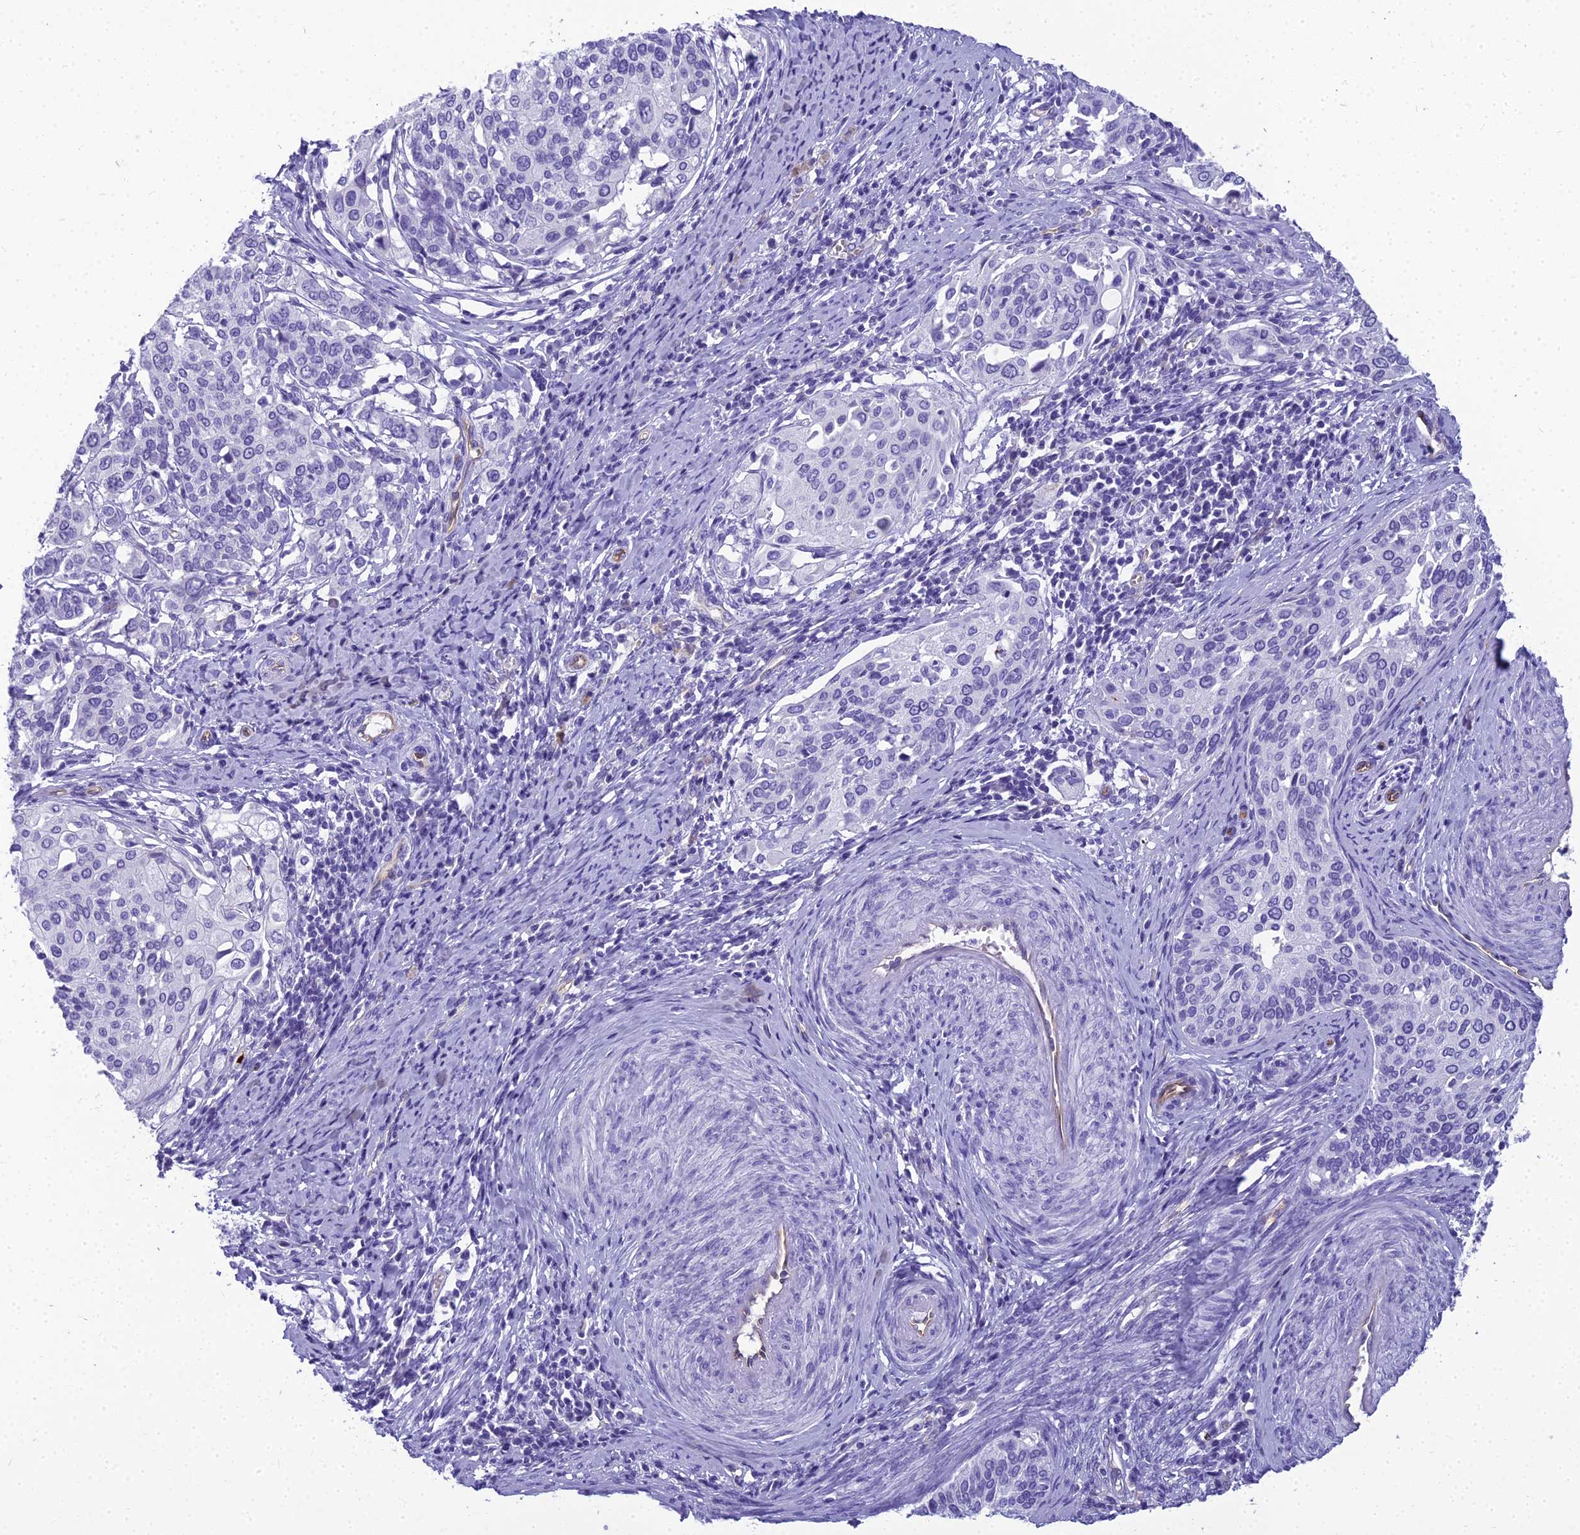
{"staining": {"intensity": "negative", "quantity": "none", "location": "none"}, "tissue": "cervical cancer", "cell_type": "Tumor cells", "image_type": "cancer", "snomed": [{"axis": "morphology", "description": "Squamous cell carcinoma, NOS"}, {"axis": "topography", "description": "Cervix"}], "caption": "Tumor cells are negative for protein expression in human cervical cancer. Brightfield microscopy of immunohistochemistry stained with DAB (3,3'-diaminobenzidine) (brown) and hematoxylin (blue), captured at high magnification.", "gene": "NINJ1", "patient": {"sex": "female", "age": 44}}